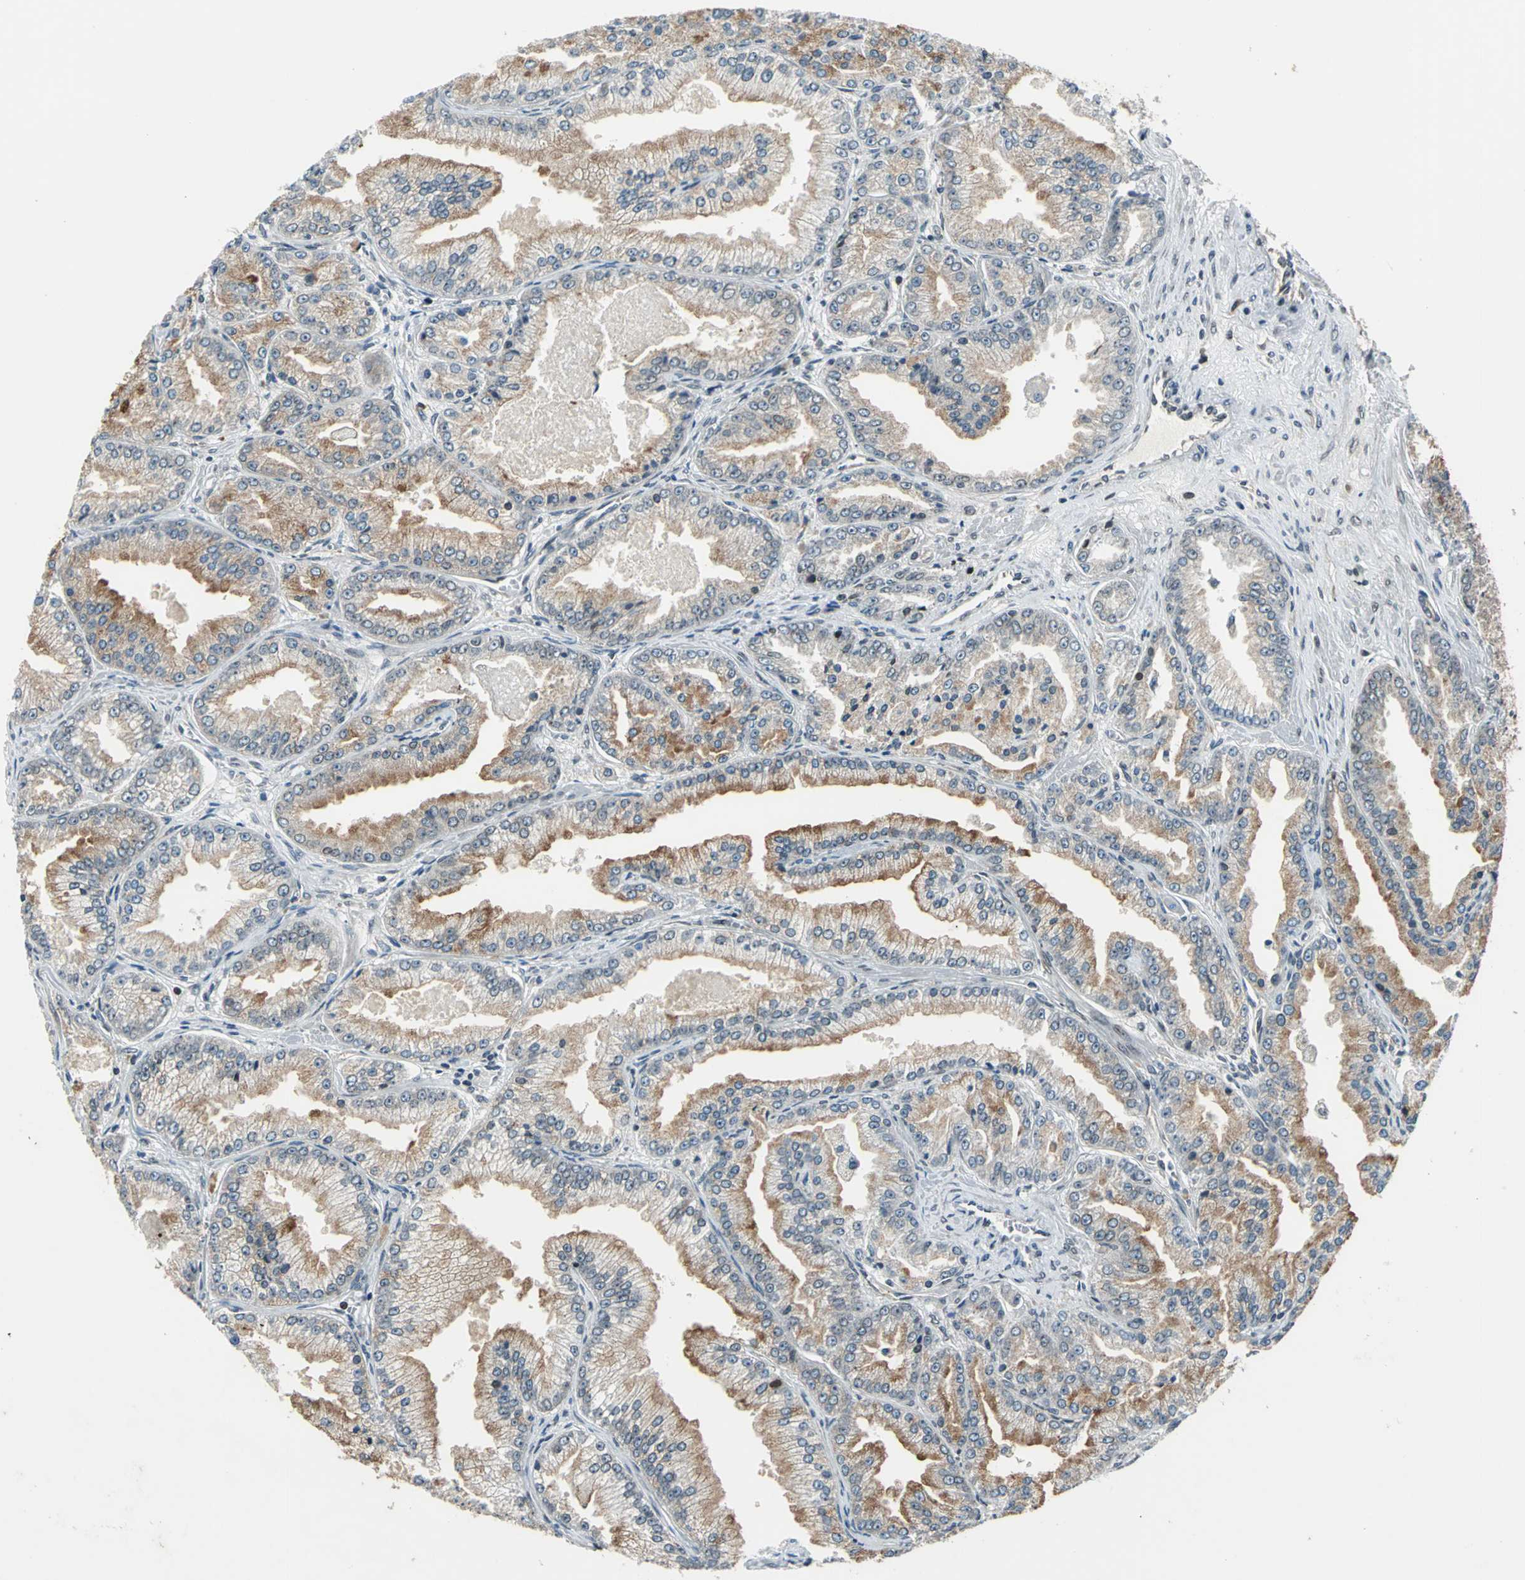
{"staining": {"intensity": "moderate", "quantity": "25%-75%", "location": "cytoplasmic/membranous"}, "tissue": "prostate cancer", "cell_type": "Tumor cells", "image_type": "cancer", "snomed": [{"axis": "morphology", "description": "Adenocarcinoma, High grade"}, {"axis": "topography", "description": "Prostate"}], "caption": "Immunohistochemistry (DAB) staining of human prostate cancer reveals moderate cytoplasmic/membranous protein expression in about 25%-75% of tumor cells.", "gene": "BRIP1", "patient": {"sex": "male", "age": 61}}